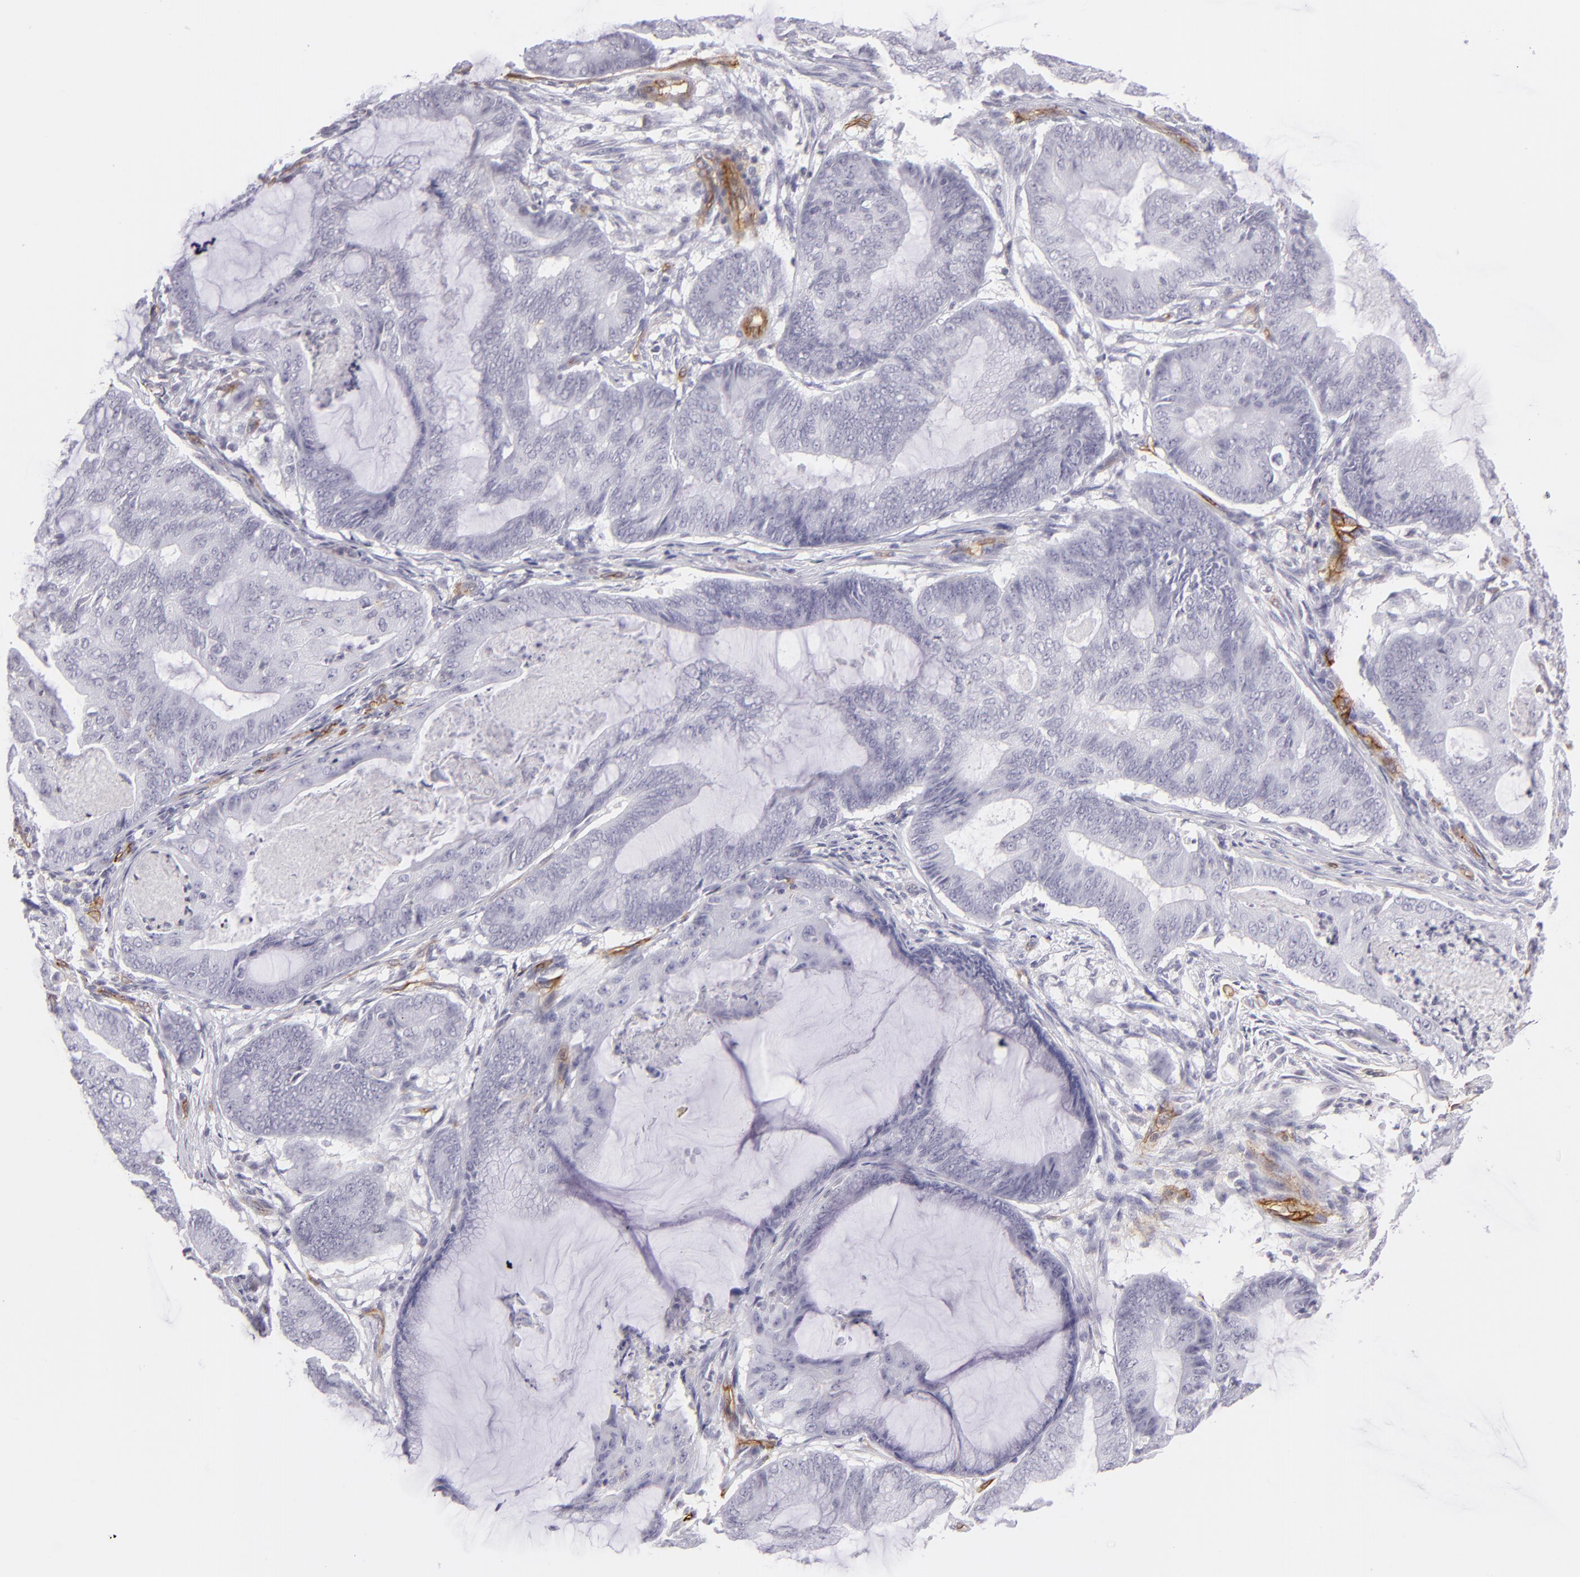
{"staining": {"intensity": "negative", "quantity": "none", "location": "none"}, "tissue": "endometrial cancer", "cell_type": "Tumor cells", "image_type": "cancer", "snomed": [{"axis": "morphology", "description": "Adenocarcinoma, NOS"}, {"axis": "topography", "description": "Endometrium"}], "caption": "IHC of human adenocarcinoma (endometrial) exhibits no staining in tumor cells. The staining is performed using DAB brown chromogen with nuclei counter-stained in using hematoxylin.", "gene": "THBD", "patient": {"sex": "female", "age": 63}}